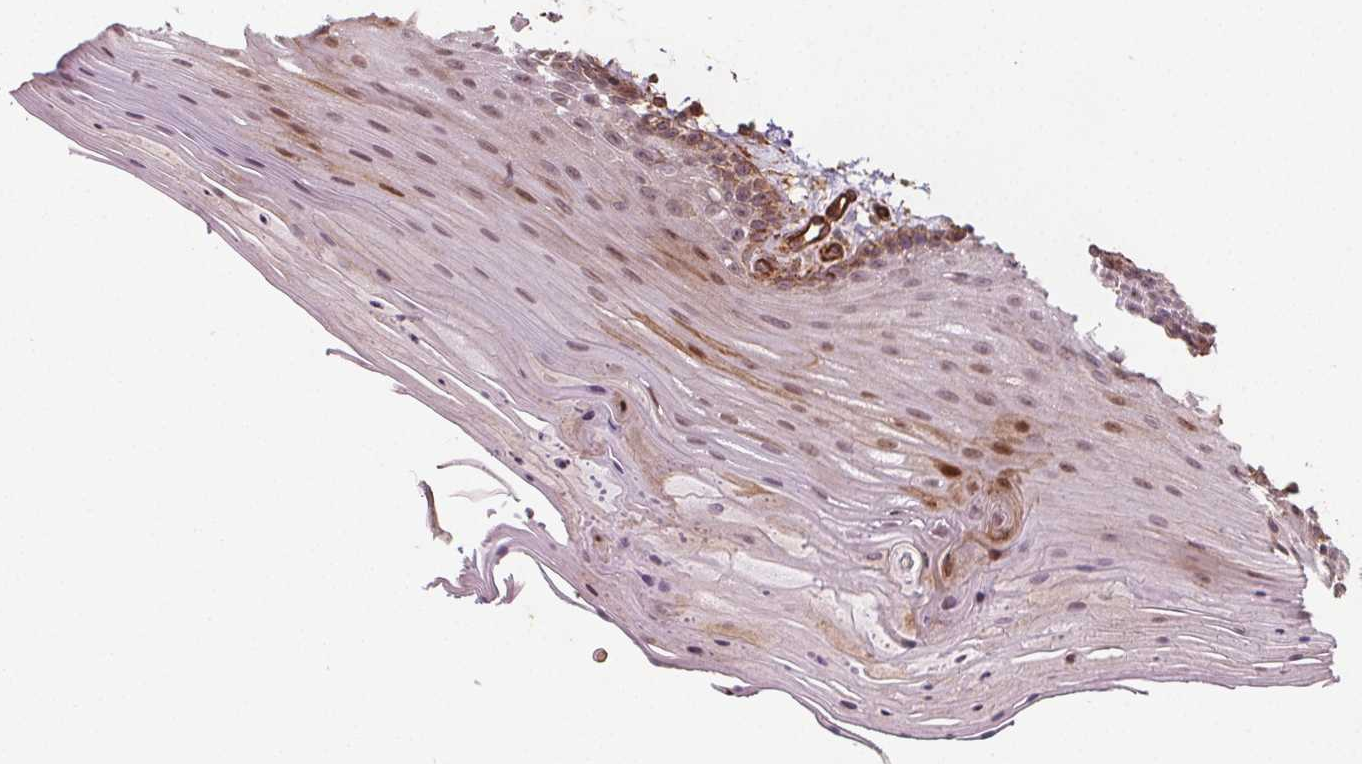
{"staining": {"intensity": "moderate", "quantity": "25%-75%", "location": "nuclear"}, "tissue": "oral mucosa", "cell_type": "Squamous epithelial cells", "image_type": "normal", "snomed": [{"axis": "morphology", "description": "Normal tissue, NOS"}, {"axis": "morphology", "description": "Squamous cell carcinoma, NOS"}, {"axis": "topography", "description": "Oral tissue"}, {"axis": "topography", "description": "Tounge, NOS"}, {"axis": "topography", "description": "Head-Neck"}], "caption": "Brown immunohistochemical staining in normal oral mucosa reveals moderate nuclear staining in about 25%-75% of squamous epithelial cells. (Brightfield microscopy of DAB IHC at high magnification).", "gene": "HAS1", "patient": {"sex": "male", "age": 62}}